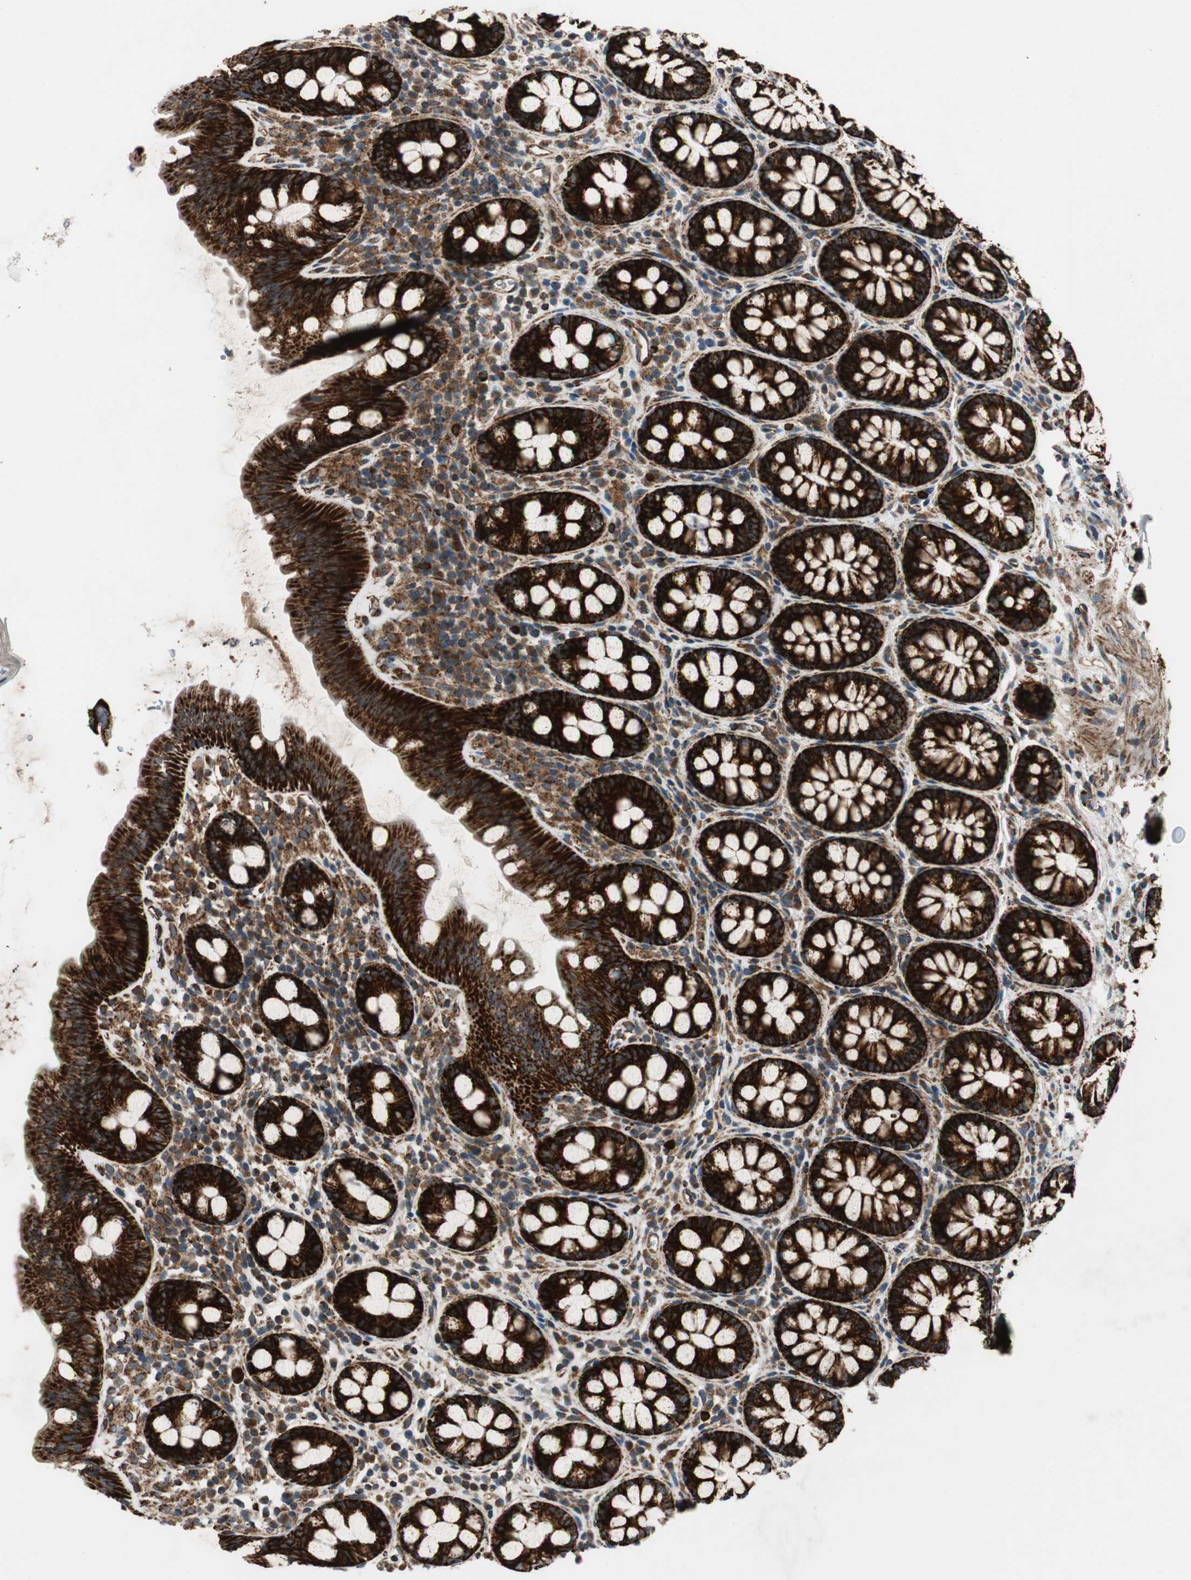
{"staining": {"intensity": "moderate", "quantity": ">75%", "location": "cytoplasmic/membranous"}, "tissue": "colon", "cell_type": "Endothelial cells", "image_type": "normal", "snomed": [{"axis": "morphology", "description": "Normal tissue, NOS"}, {"axis": "topography", "description": "Colon"}], "caption": "Protein staining reveals moderate cytoplasmic/membranous expression in approximately >75% of endothelial cells in unremarkable colon.", "gene": "AKAP1", "patient": {"sex": "female", "age": 80}}